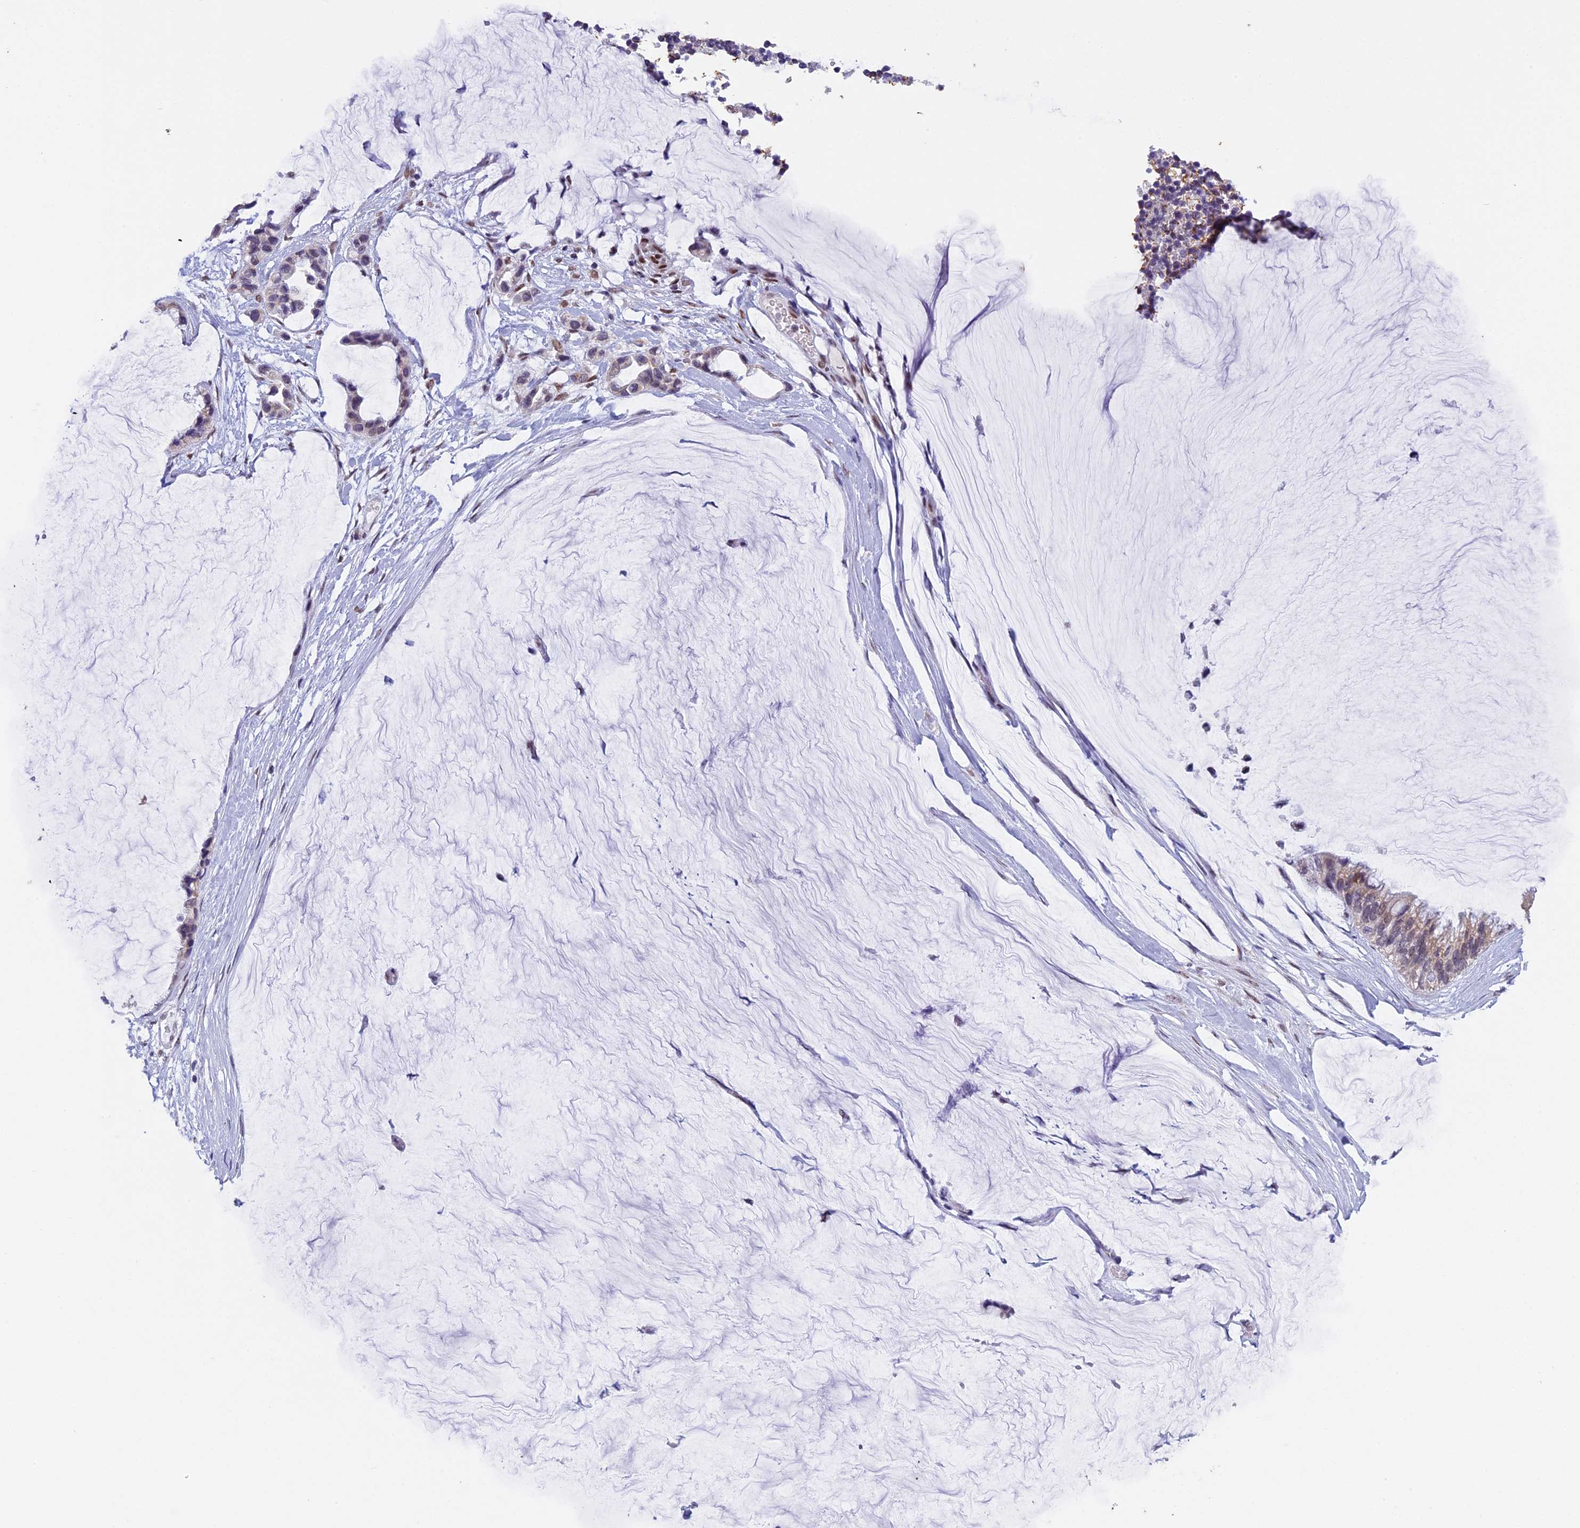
{"staining": {"intensity": "weak", "quantity": "25%-75%", "location": "cytoplasmic/membranous"}, "tissue": "ovarian cancer", "cell_type": "Tumor cells", "image_type": "cancer", "snomed": [{"axis": "morphology", "description": "Cystadenocarcinoma, mucinous, NOS"}, {"axis": "topography", "description": "Ovary"}], "caption": "Protein expression analysis of human ovarian cancer (mucinous cystadenocarcinoma) reveals weak cytoplasmic/membranous positivity in about 25%-75% of tumor cells. (Brightfield microscopy of DAB IHC at high magnification).", "gene": "ZNF317", "patient": {"sex": "female", "age": 39}}